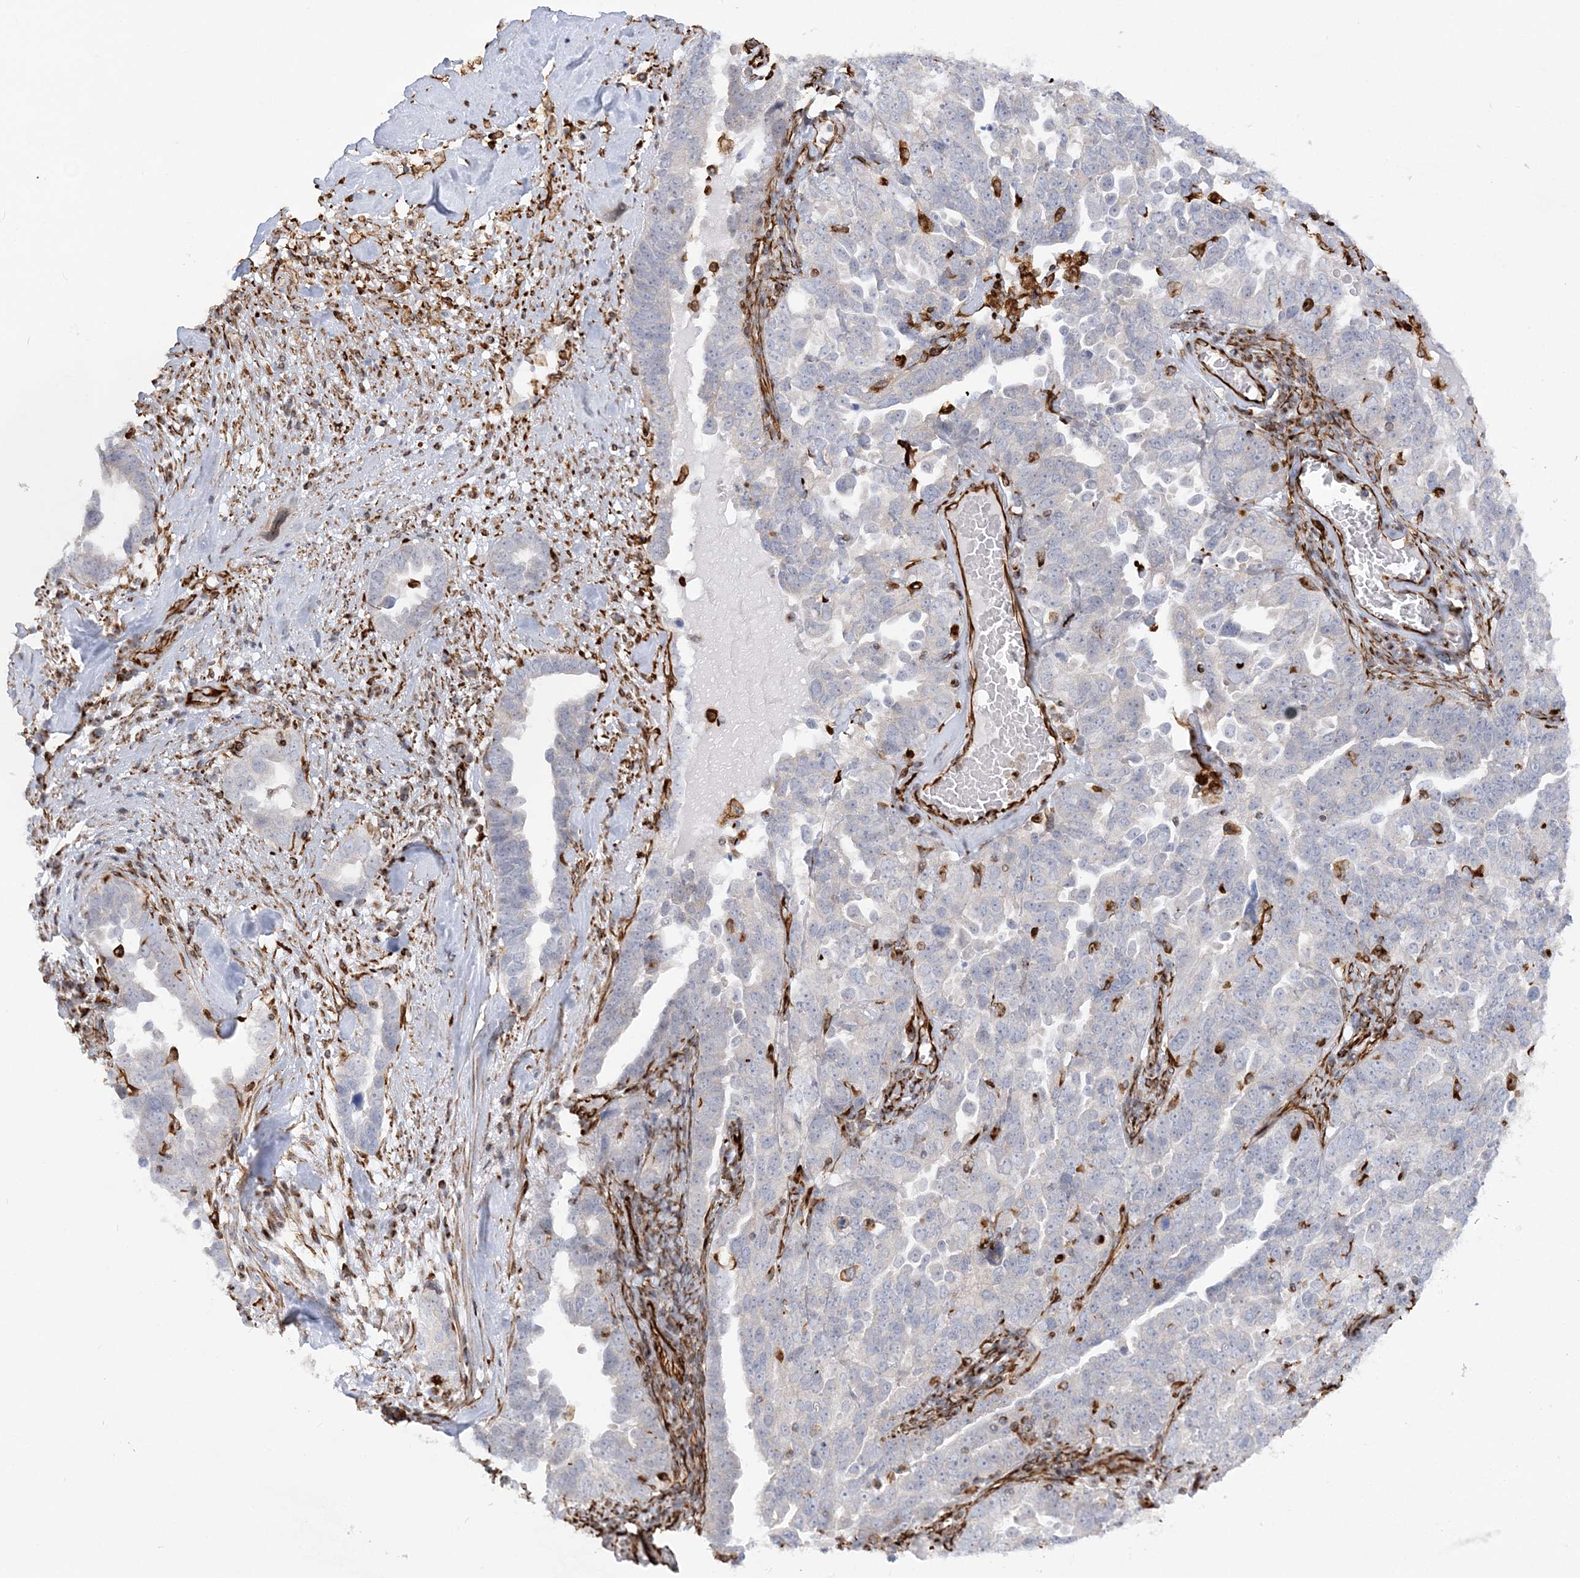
{"staining": {"intensity": "negative", "quantity": "none", "location": "none"}, "tissue": "ovarian cancer", "cell_type": "Tumor cells", "image_type": "cancer", "snomed": [{"axis": "morphology", "description": "Carcinoma, endometroid"}, {"axis": "topography", "description": "Ovary"}], "caption": "Histopathology image shows no protein positivity in tumor cells of ovarian cancer (endometroid carcinoma) tissue.", "gene": "SCLT1", "patient": {"sex": "female", "age": 62}}